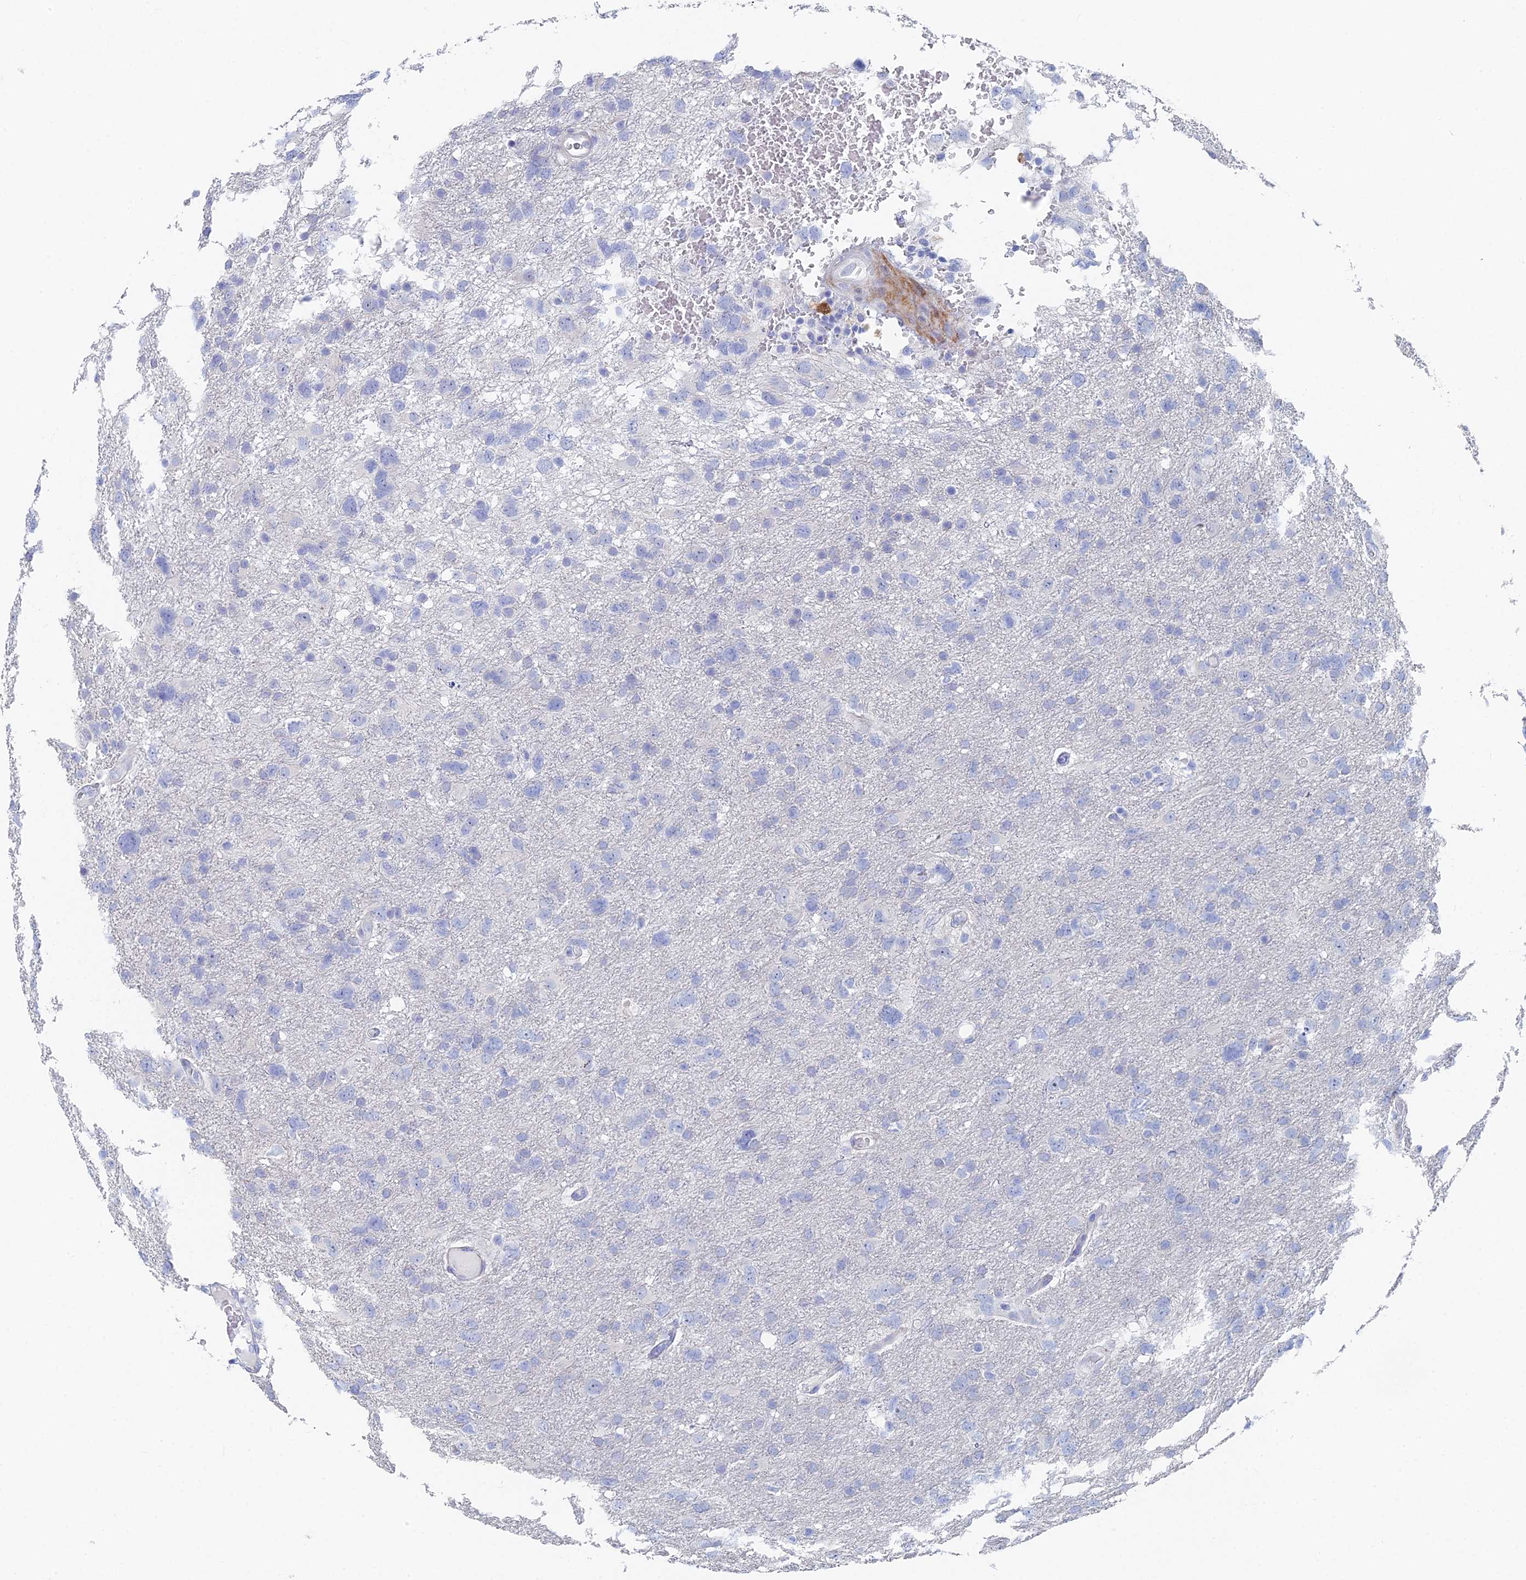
{"staining": {"intensity": "negative", "quantity": "none", "location": "none"}, "tissue": "glioma", "cell_type": "Tumor cells", "image_type": "cancer", "snomed": [{"axis": "morphology", "description": "Glioma, malignant, High grade"}, {"axis": "topography", "description": "Brain"}], "caption": "Protein analysis of high-grade glioma (malignant) exhibits no significant positivity in tumor cells.", "gene": "DRGX", "patient": {"sex": "male", "age": 61}}